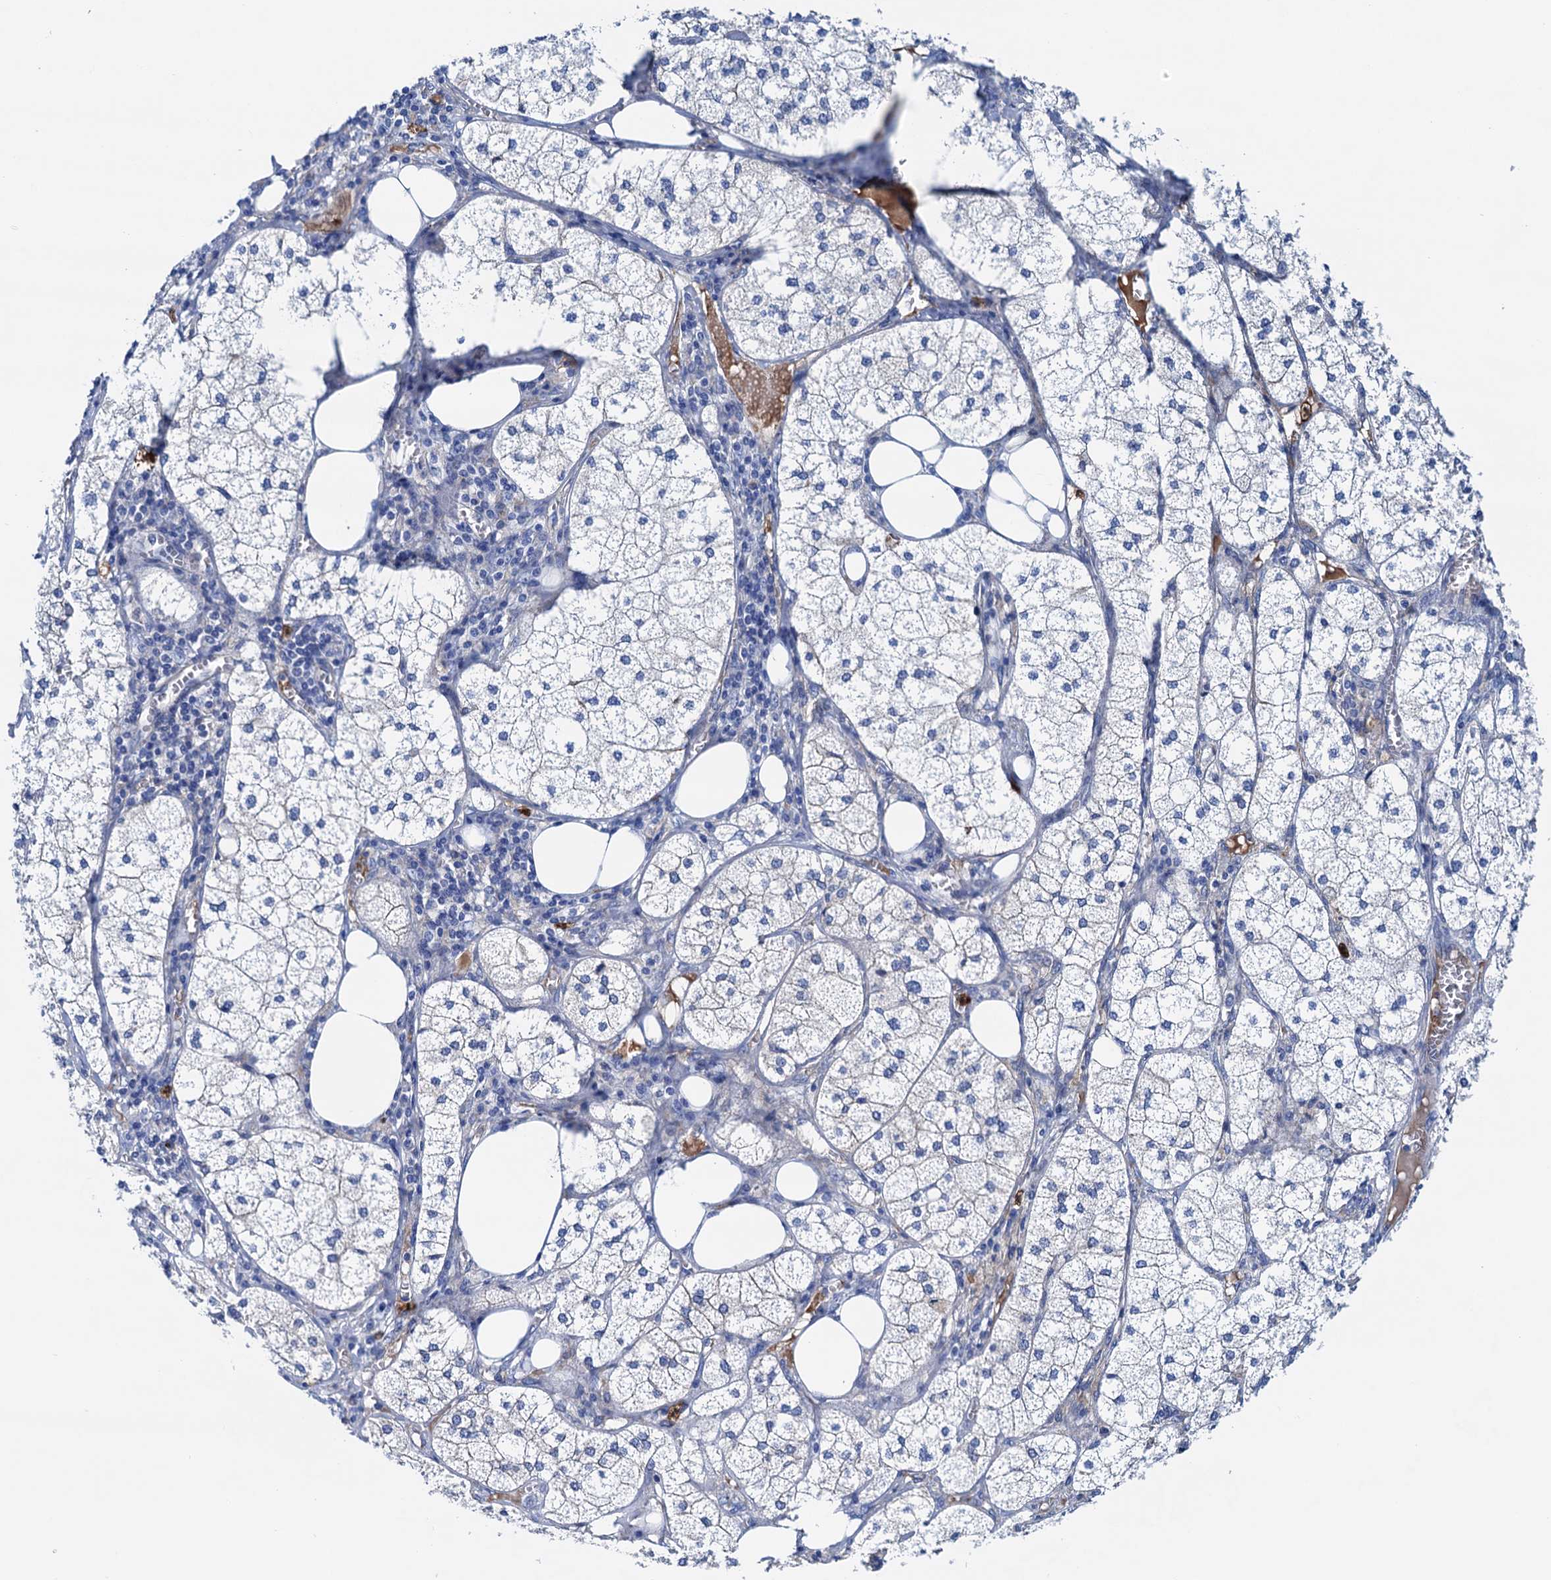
{"staining": {"intensity": "moderate", "quantity": "<25%", "location": "cytoplasmic/membranous"}, "tissue": "adrenal gland", "cell_type": "Glandular cells", "image_type": "normal", "snomed": [{"axis": "morphology", "description": "Normal tissue, NOS"}, {"axis": "topography", "description": "Adrenal gland"}], "caption": "Adrenal gland stained for a protein demonstrates moderate cytoplasmic/membranous positivity in glandular cells. The staining was performed using DAB (3,3'-diaminobenzidine), with brown indicating positive protein expression. Nuclei are stained blue with hematoxylin.", "gene": "RASSF9", "patient": {"sex": "female", "age": 61}}